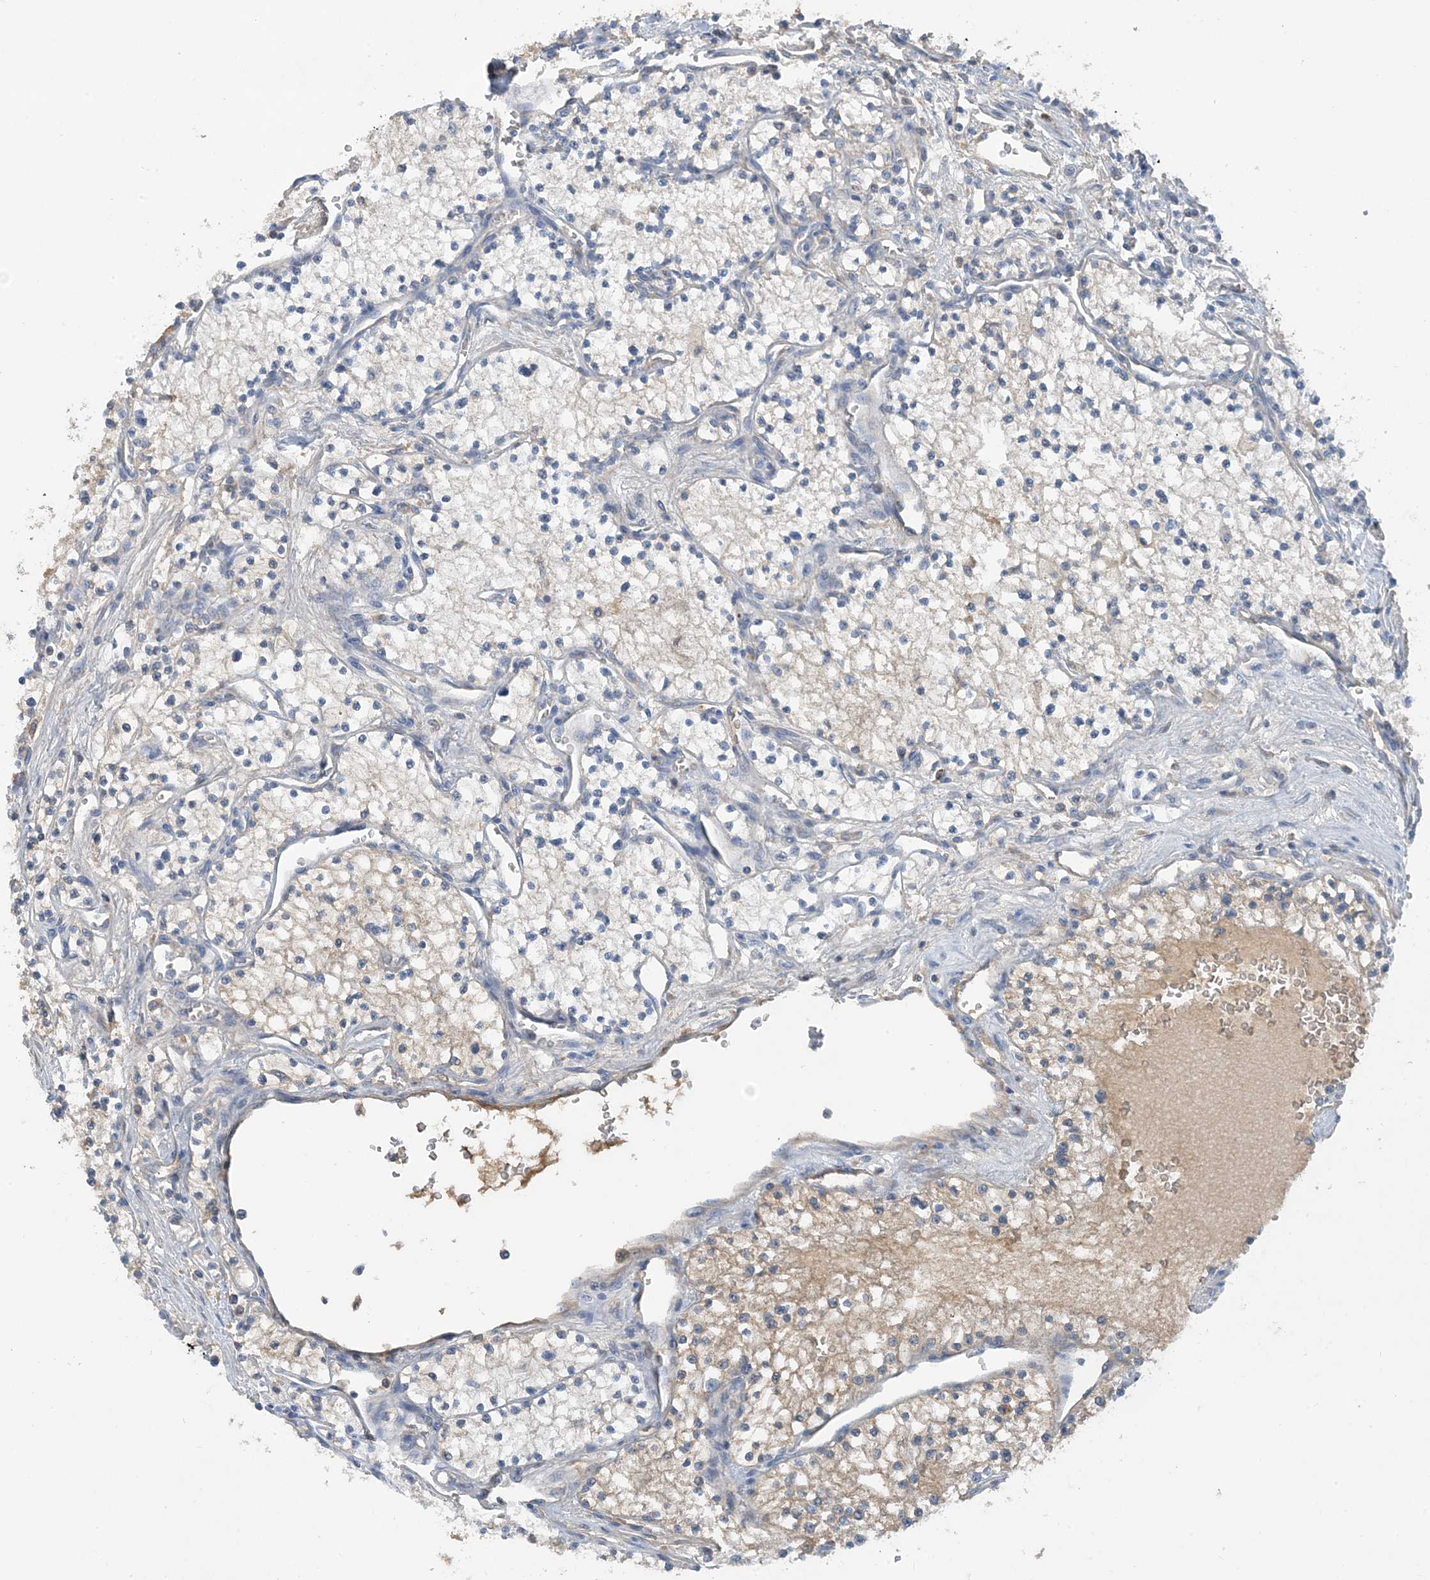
{"staining": {"intensity": "negative", "quantity": "none", "location": "none"}, "tissue": "renal cancer", "cell_type": "Tumor cells", "image_type": "cancer", "snomed": [{"axis": "morphology", "description": "Normal tissue, NOS"}, {"axis": "morphology", "description": "Adenocarcinoma, NOS"}, {"axis": "topography", "description": "Kidney"}], "caption": "Immunohistochemistry (IHC) of adenocarcinoma (renal) exhibits no positivity in tumor cells.", "gene": "CTRL", "patient": {"sex": "male", "age": 68}}